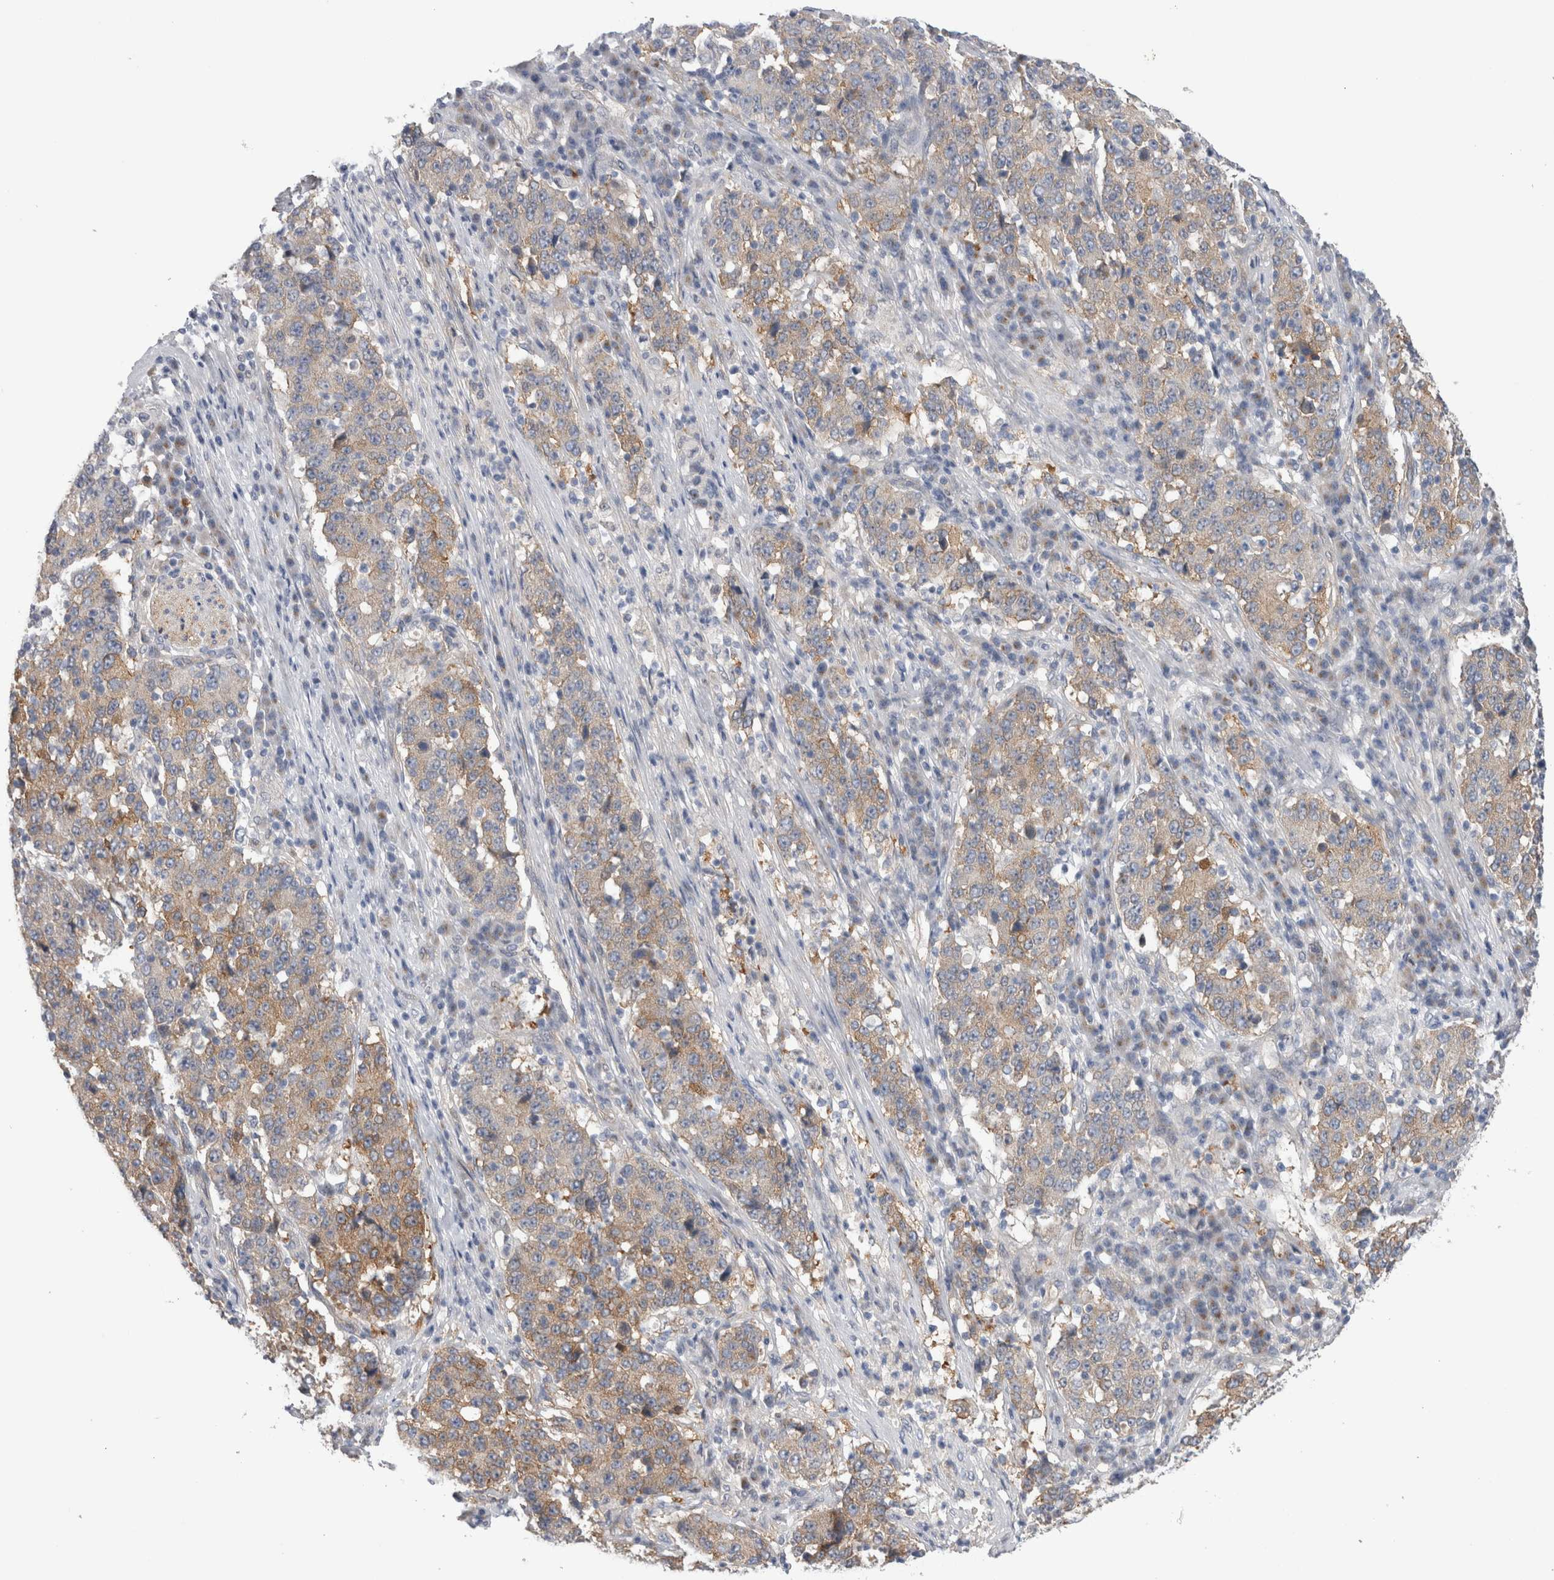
{"staining": {"intensity": "weak", "quantity": ">75%", "location": "cytoplasmic/membranous"}, "tissue": "stomach cancer", "cell_type": "Tumor cells", "image_type": "cancer", "snomed": [{"axis": "morphology", "description": "Adenocarcinoma, NOS"}, {"axis": "topography", "description": "Stomach"}], "caption": "Human stomach cancer stained for a protein (brown) demonstrates weak cytoplasmic/membranous positive staining in approximately >75% of tumor cells.", "gene": "TAFA5", "patient": {"sex": "male", "age": 59}}